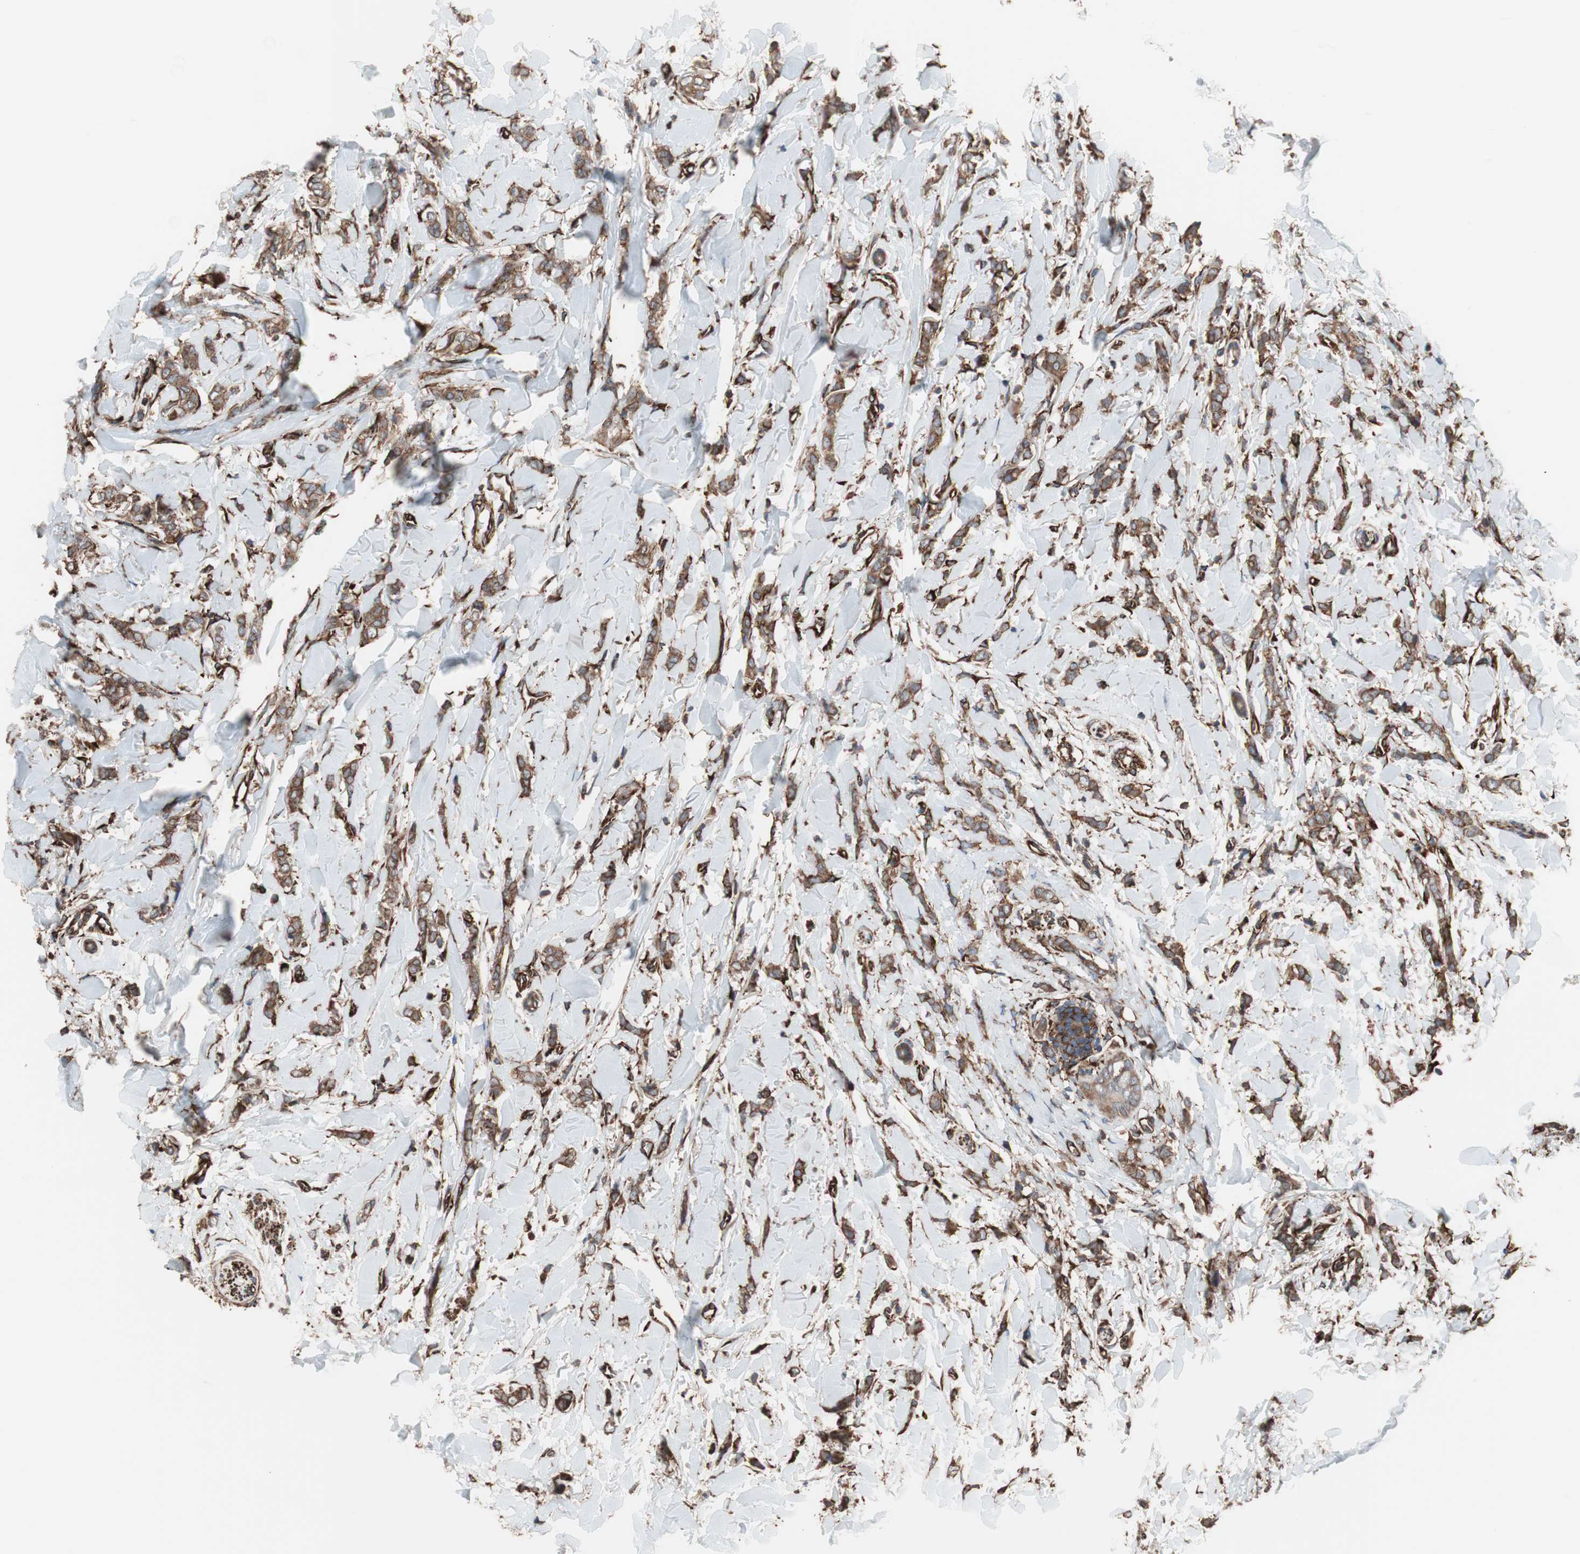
{"staining": {"intensity": "moderate", "quantity": ">75%", "location": "cytoplasmic/membranous"}, "tissue": "breast cancer", "cell_type": "Tumor cells", "image_type": "cancer", "snomed": [{"axis": "morphology", "description": "Lobular carcinoma"}, {"axis": "topography", "description": "Skin"}, {"axis": "topography", "description": "Breast"}], "caption": "Breast lobular carcinoma was stained to show a protein in brown. There is medium levels of moderate cytoplasmic/membranous positivity in about >75% of tumor cells.", "gene": "GPSM2", "patient": {"sex": "female", "age": 46}}